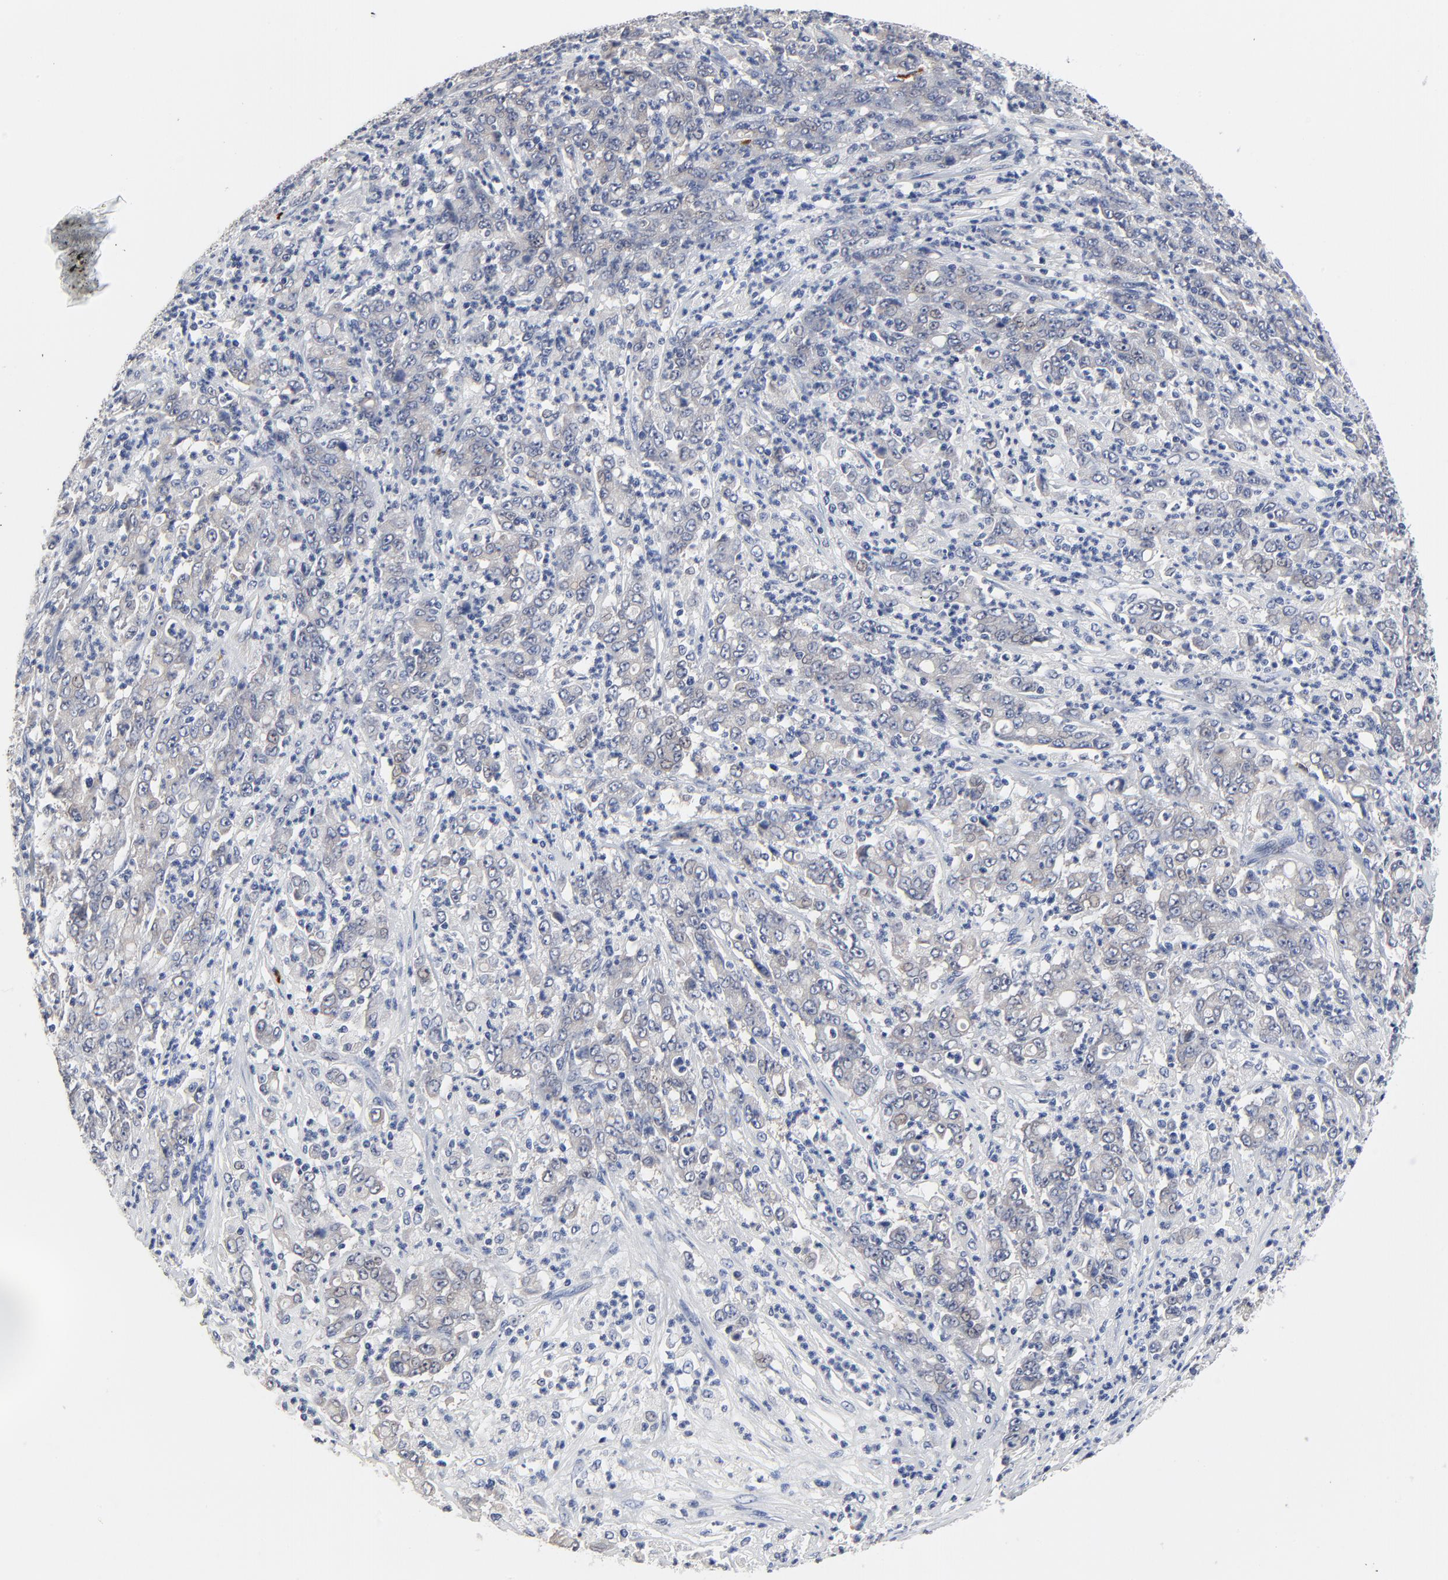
{"staining": {"intensity": "negative", "quantity": "none", "location": "none"}, "tissue": "stomach cancer", "cell_type": "Tumor cells", "image_type": "cancer", "snomed": [{"axis": "morphology", "description": "Adenocarcinoma, NOS"}, {"axis": "topography", "description": "Stomach, lower"}], "caption": "A high-resolution histopathology image shows immunohistochemistry staining of adenocarcinoma (stomach), which displays no significant positivity in tumor cells.", "gene": "FBXL5", "patient": {"sex": "female", "age": 71}}